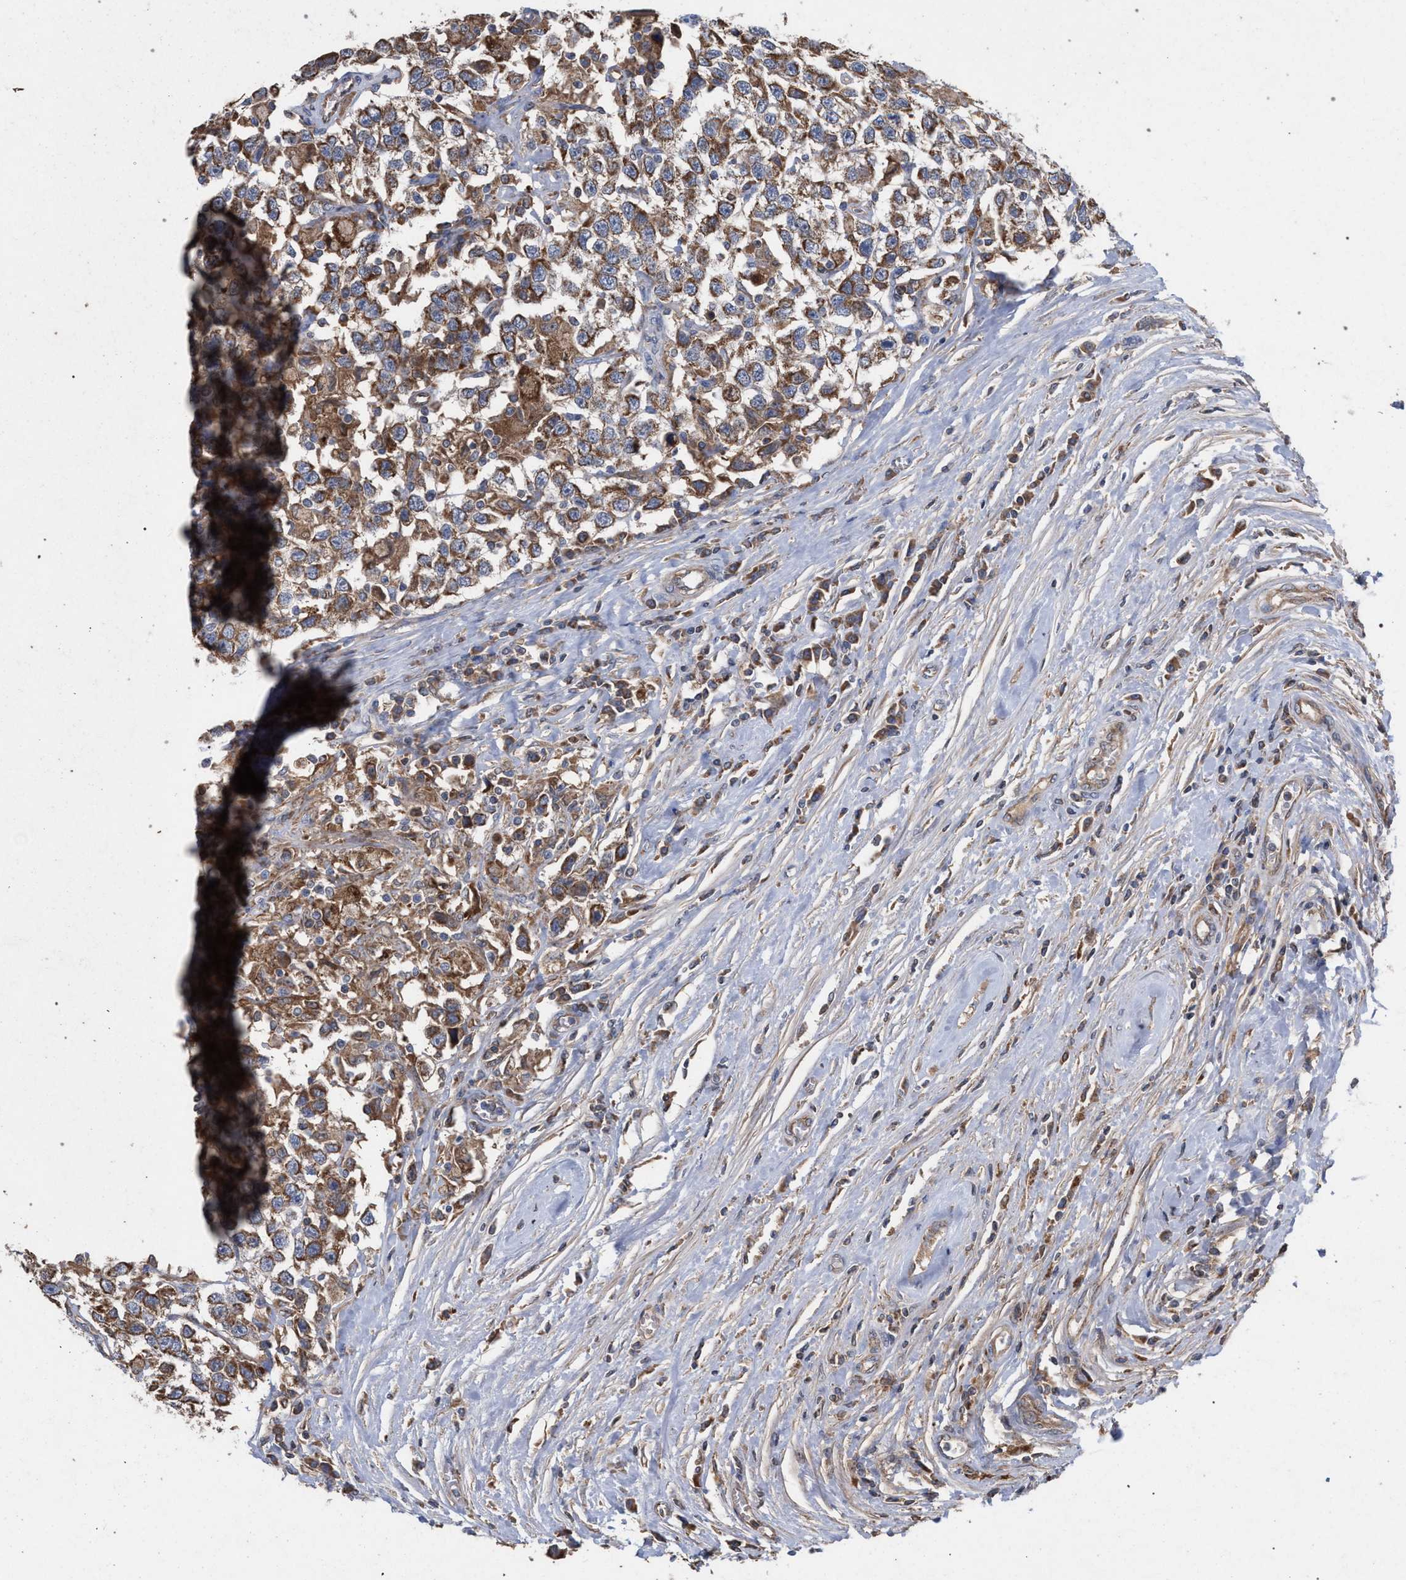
{"staining": {"intensity": "moderate", "quantity": ">75%", "location": "cytoplasmic/membranous"}, "tissue": "testis cancer", "cell_type": "Tumor cells", "image_type": "cancer", "snomed": [{"axis": "morphology", "description": "Seminoma, NOS"}, {"axis": "topography", "description": "Testis"}], "caption": "Human testis cancer stained for a protein (brown) demonstrates moderate cytoplasmic/membranous positive positivity in about >75% of tumor cells.", "gene": "BCL2L12", "patient": {"sex": "male", "age": 41}}